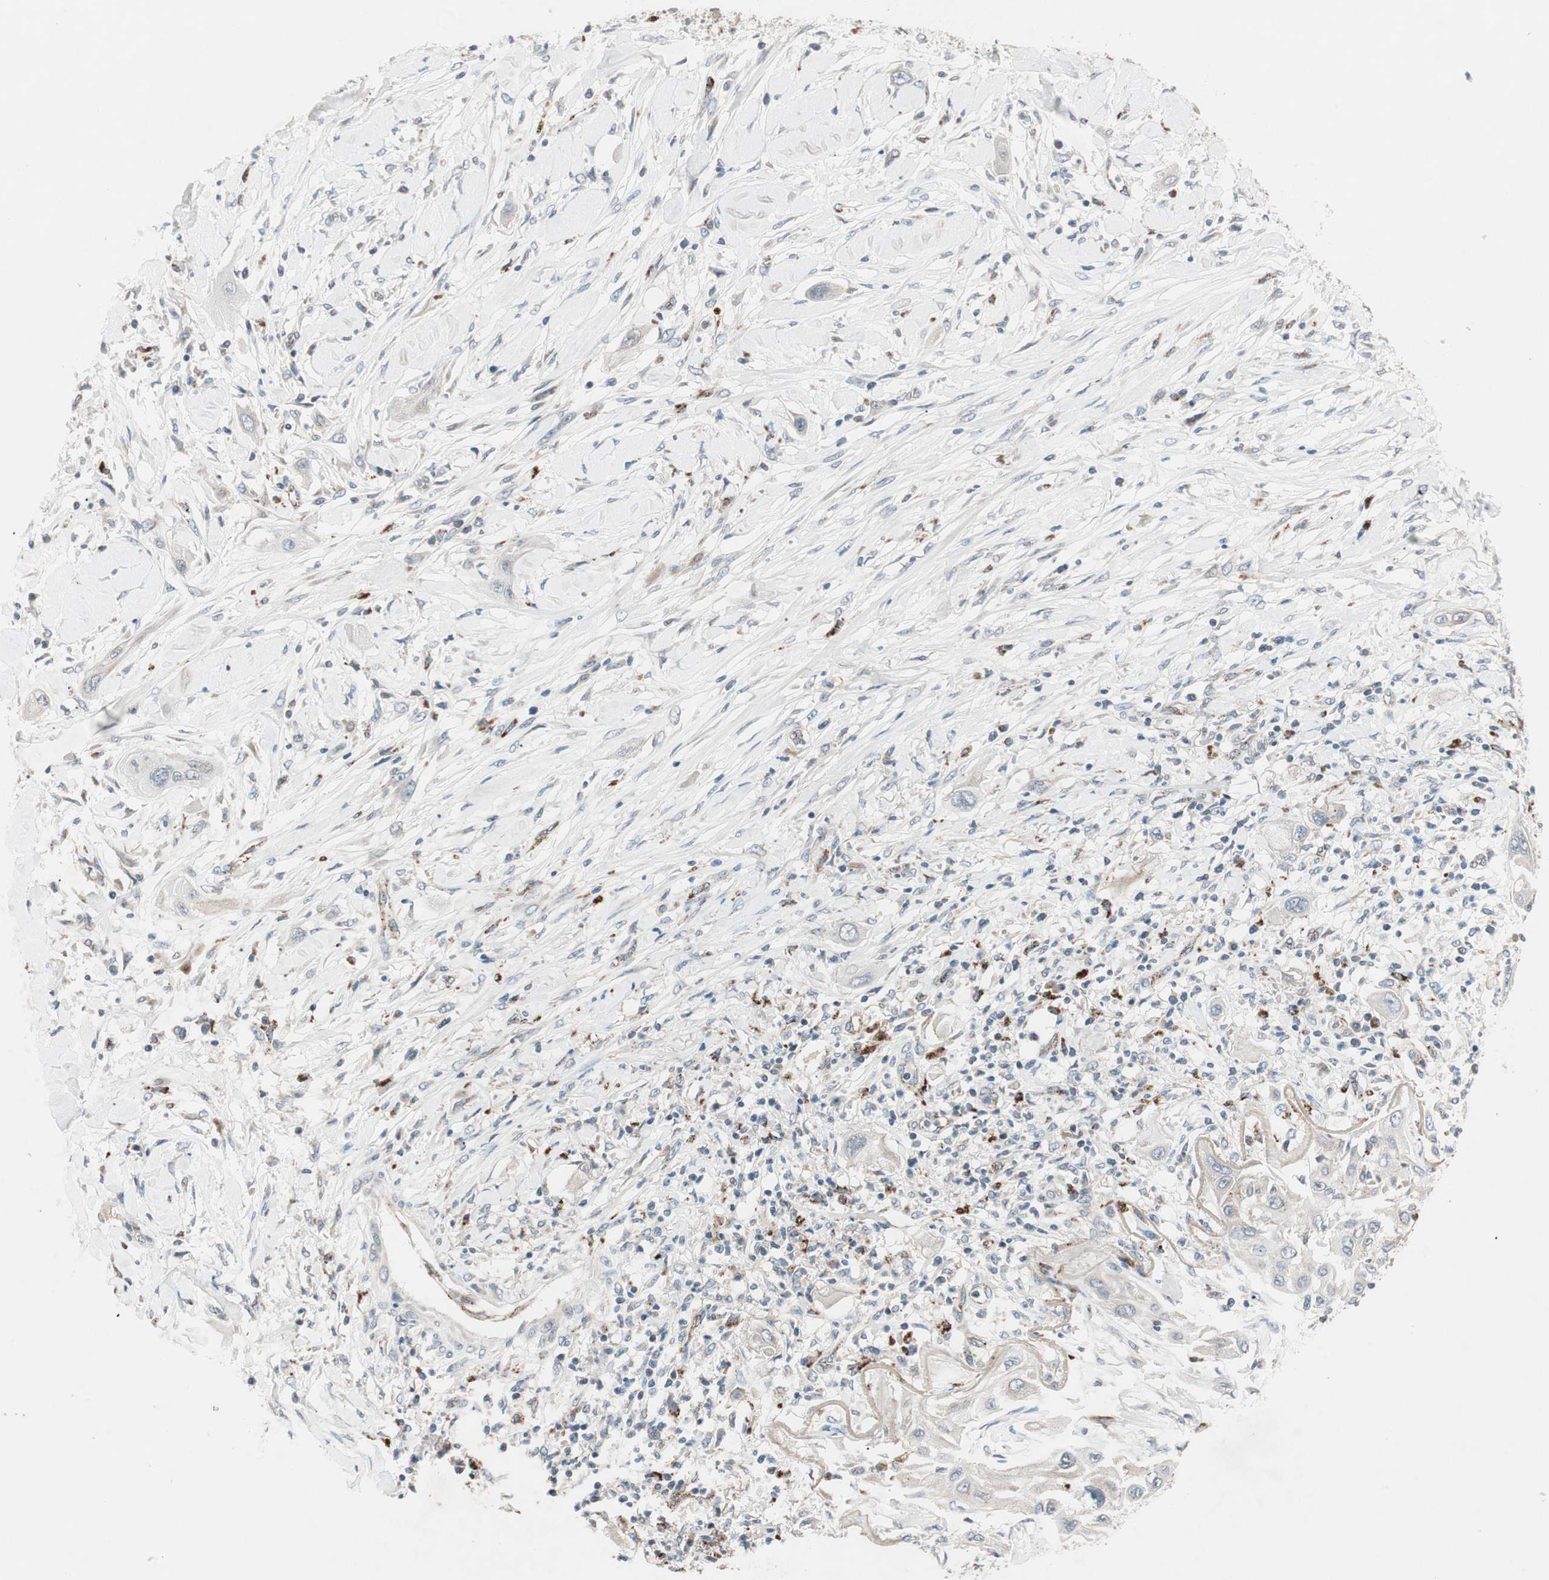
{"staining": {"intensity": "negative", "quantity": "none", "location": "none"}, "tissue": "lung cancer", "cell_type": "Tumor cells", "image_type": "cancer", "snomed": [{"axis": "morphology", "description": "Squamous cell carcinoma, NOS"}, {"axis": "topography", "description": "Lung"}], "caption": "Immunohistochemical staining of human lung squamous cell carcinoma shows no significant expression in tumor cells.", "gene": "FGFR4", "patient": {"sex": "female", "age": 47}}